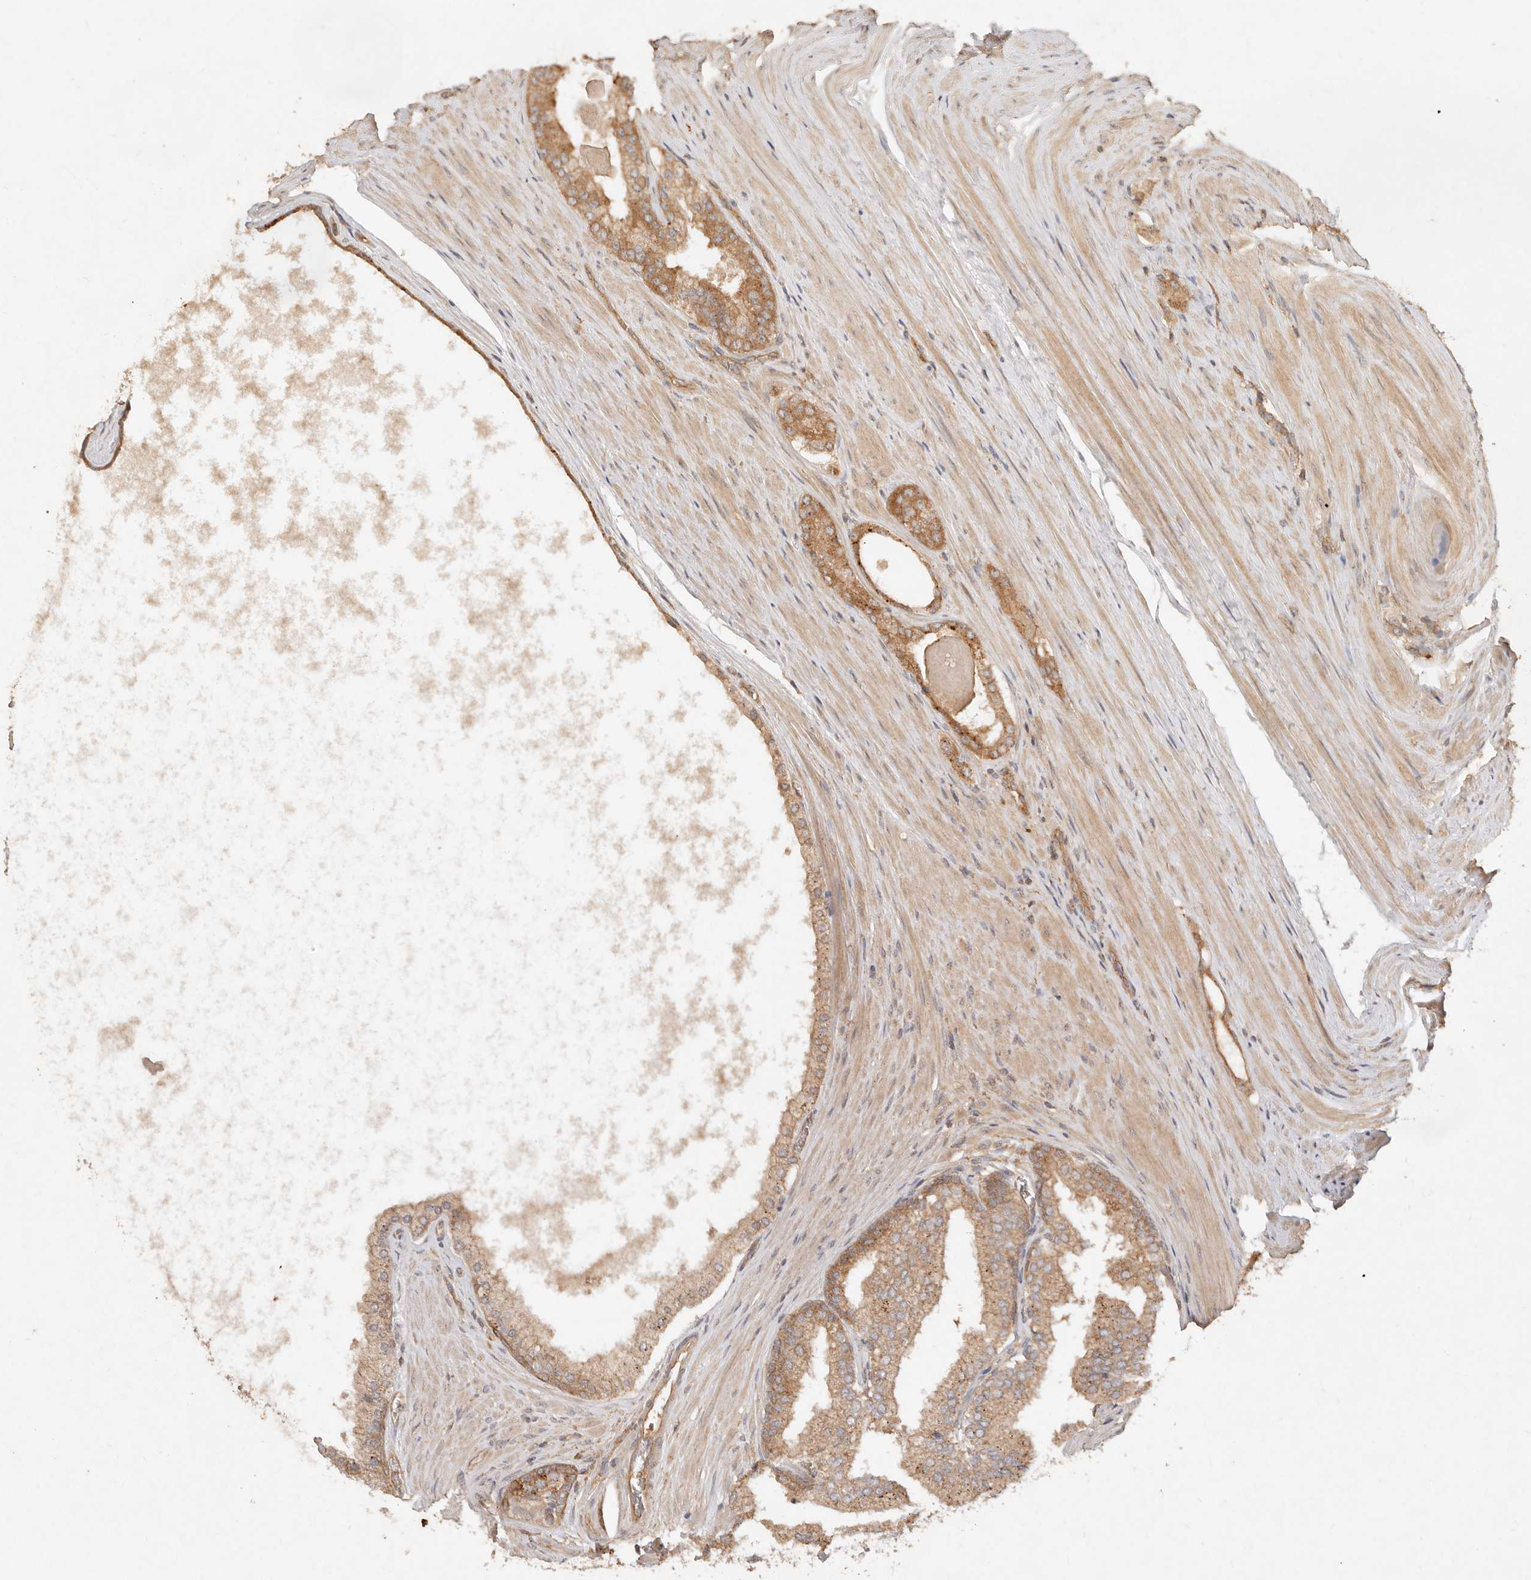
{"staining": {"intensity": "moderate", "quantity": ">75%", "location": "cytoplasmic/membranous"}, "tissue": "prostate cancer", "cell_type": "Tumor cells", "image_type": "cancer", "snomed": [{"axis": "morphology", "description": "Adenocarcinoma, High grade"}, {"axis": "topography", "description": "Prostate"}], "caption": "Prostate cancer stained with immunohistochemistry demonstrates moderate cytoplasmic/membranous positivity in about >75% of tumor cells.", "gene": "HECTD3", "patient": {"sex": "male", "age": 60}}